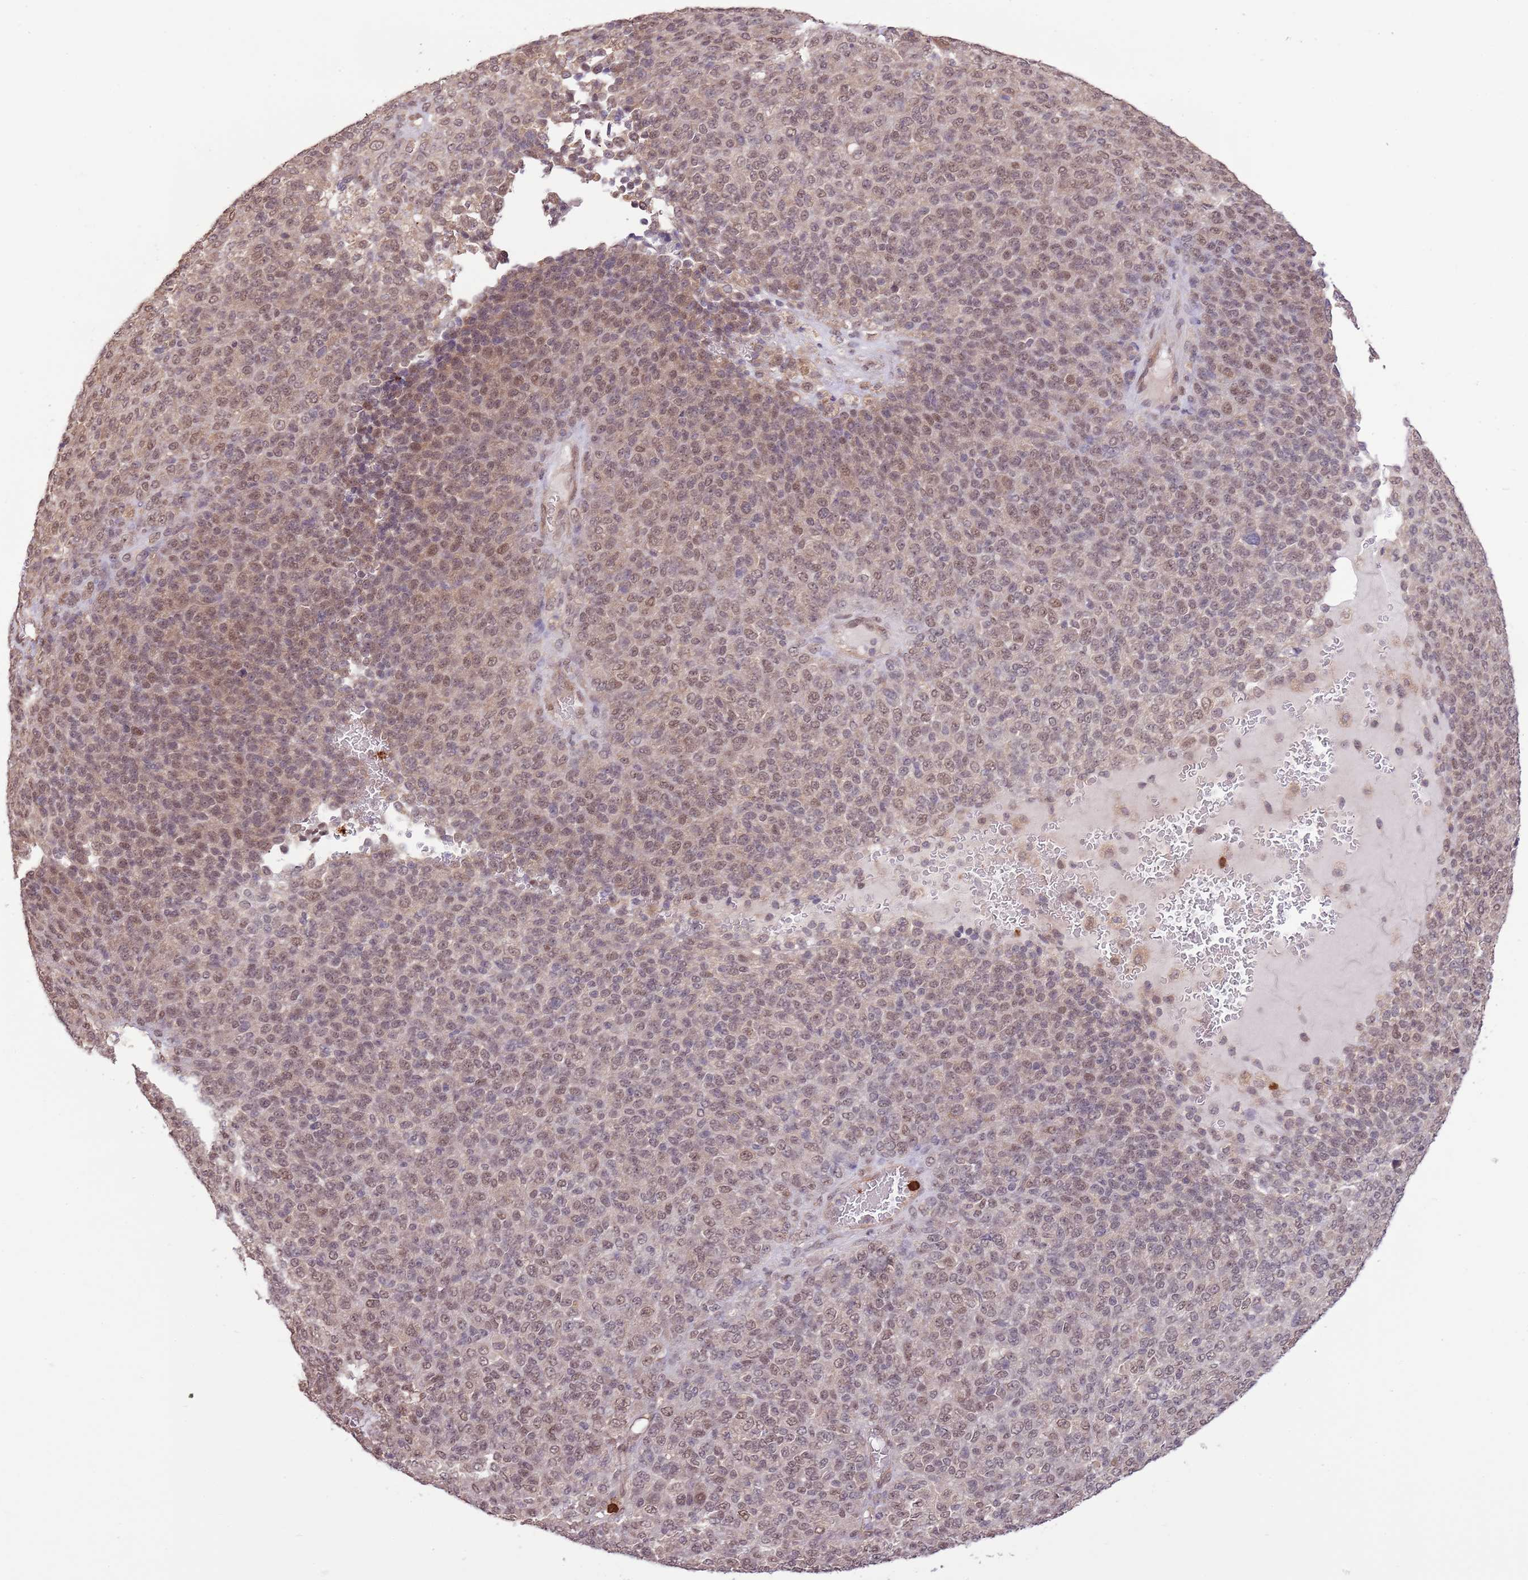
{"staining": {"intensity": "moderate", "quantity": ">75%", "location": "nuclear"}, "tissue": "melanoma", "cell_type": "Tumor cells", "image_type": "cancer", "snomed": [{"axis": "morphology", "description": "Malignant melanoma, Metastatic site"}, {"axis": "topography", "description": "Brain"}], "caption": "This histopathology image reveals IHC staining of human malignant melanoma (metastatic site), with medium moderate nuclear staining in approximately >75% of tumor cells.", "gene": "AMIGO1", "patient": {"sex": "female", "age": 56}}